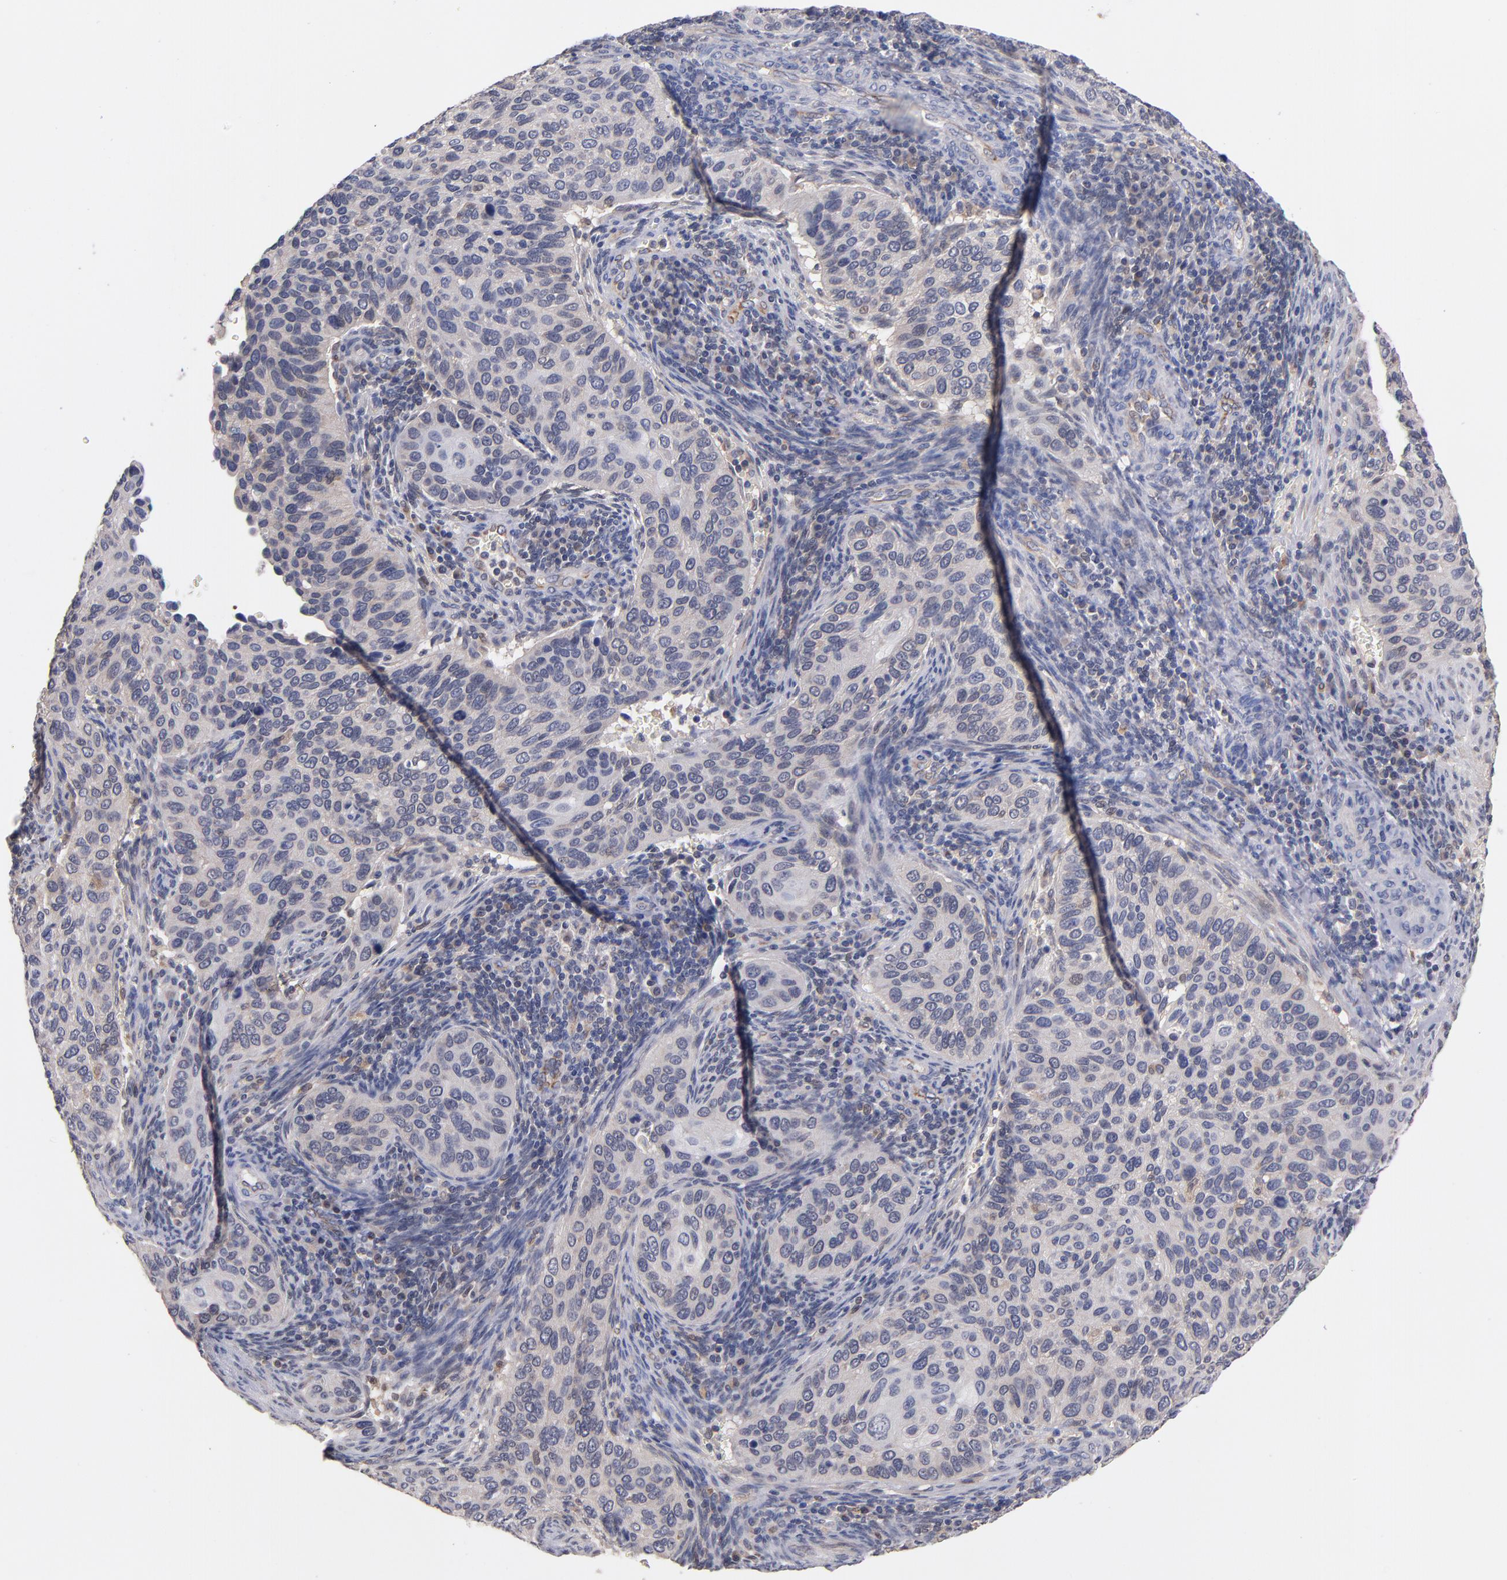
{"staining": {"intensity": "negative", "quantity": "none", "location": "none"}, "tissue": "cervical cancer", "cell_type": "Tumor cells", "image_type": "cancer", "snomed": [{"axis": "morphology", "description": "Adenocarcinoma, NOS"}, {"axis": "topography", "description": "Cervix"}], "caption": "Immunohistochemical staining of adenocarcinoma (cervical) displays no significant positivity in tumor cells.", "gene": "GMFG", "patient": {"sex": "female", "age": 29}}